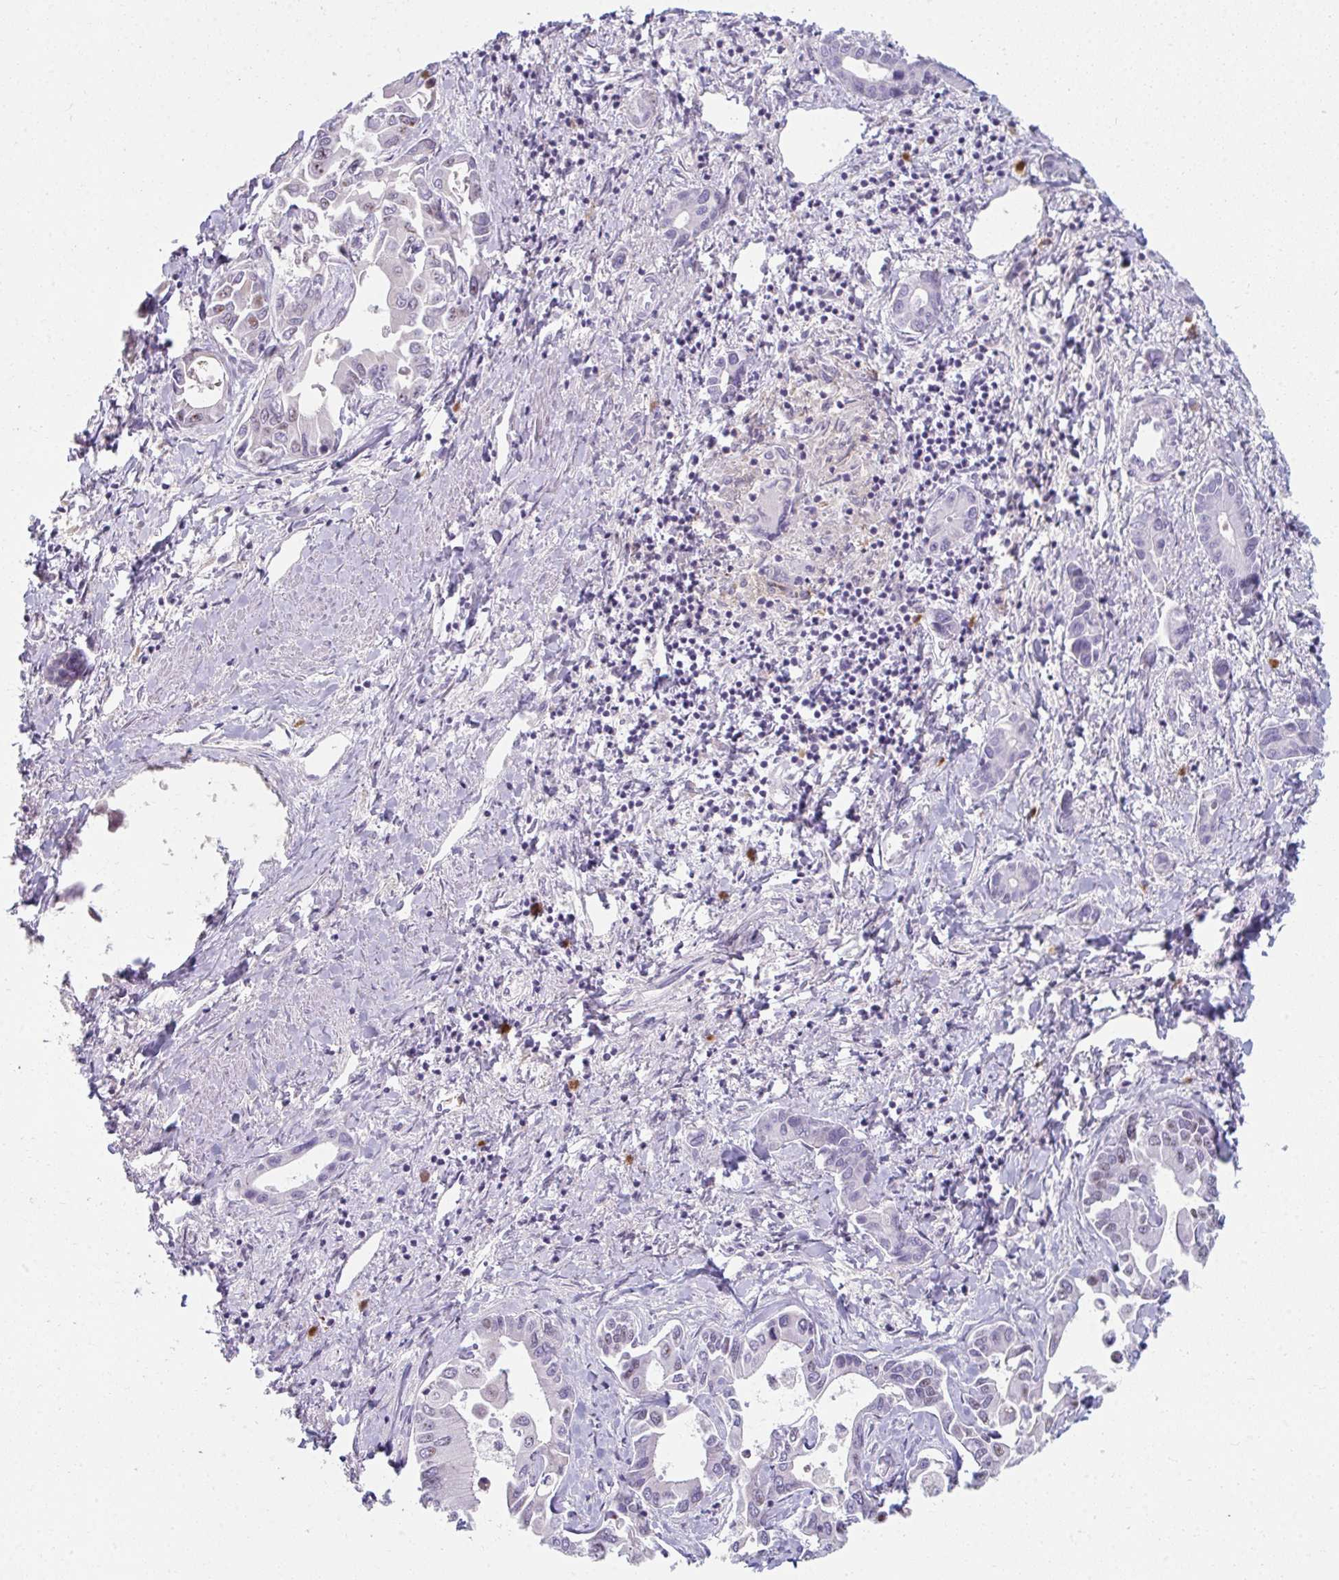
{"staining": {"intensity": "negative", "quantity": "none", "location": "none"}, "tissue": "liver cancer", "cell_type": "Tumor cells", "image_type": "cancer", "snomed": [{"axis": "morphology", "description": "Cholangiocarcinoma"}, {"axis": "topography", "description": "Liver"}], "caption": "Liver cholangiocarcinoma stained for a protein using immunohistochemistry exhibits no staining tumor cells.", "gene": "EIF1AD", "patient": {"sex": "male", "age": 66}}